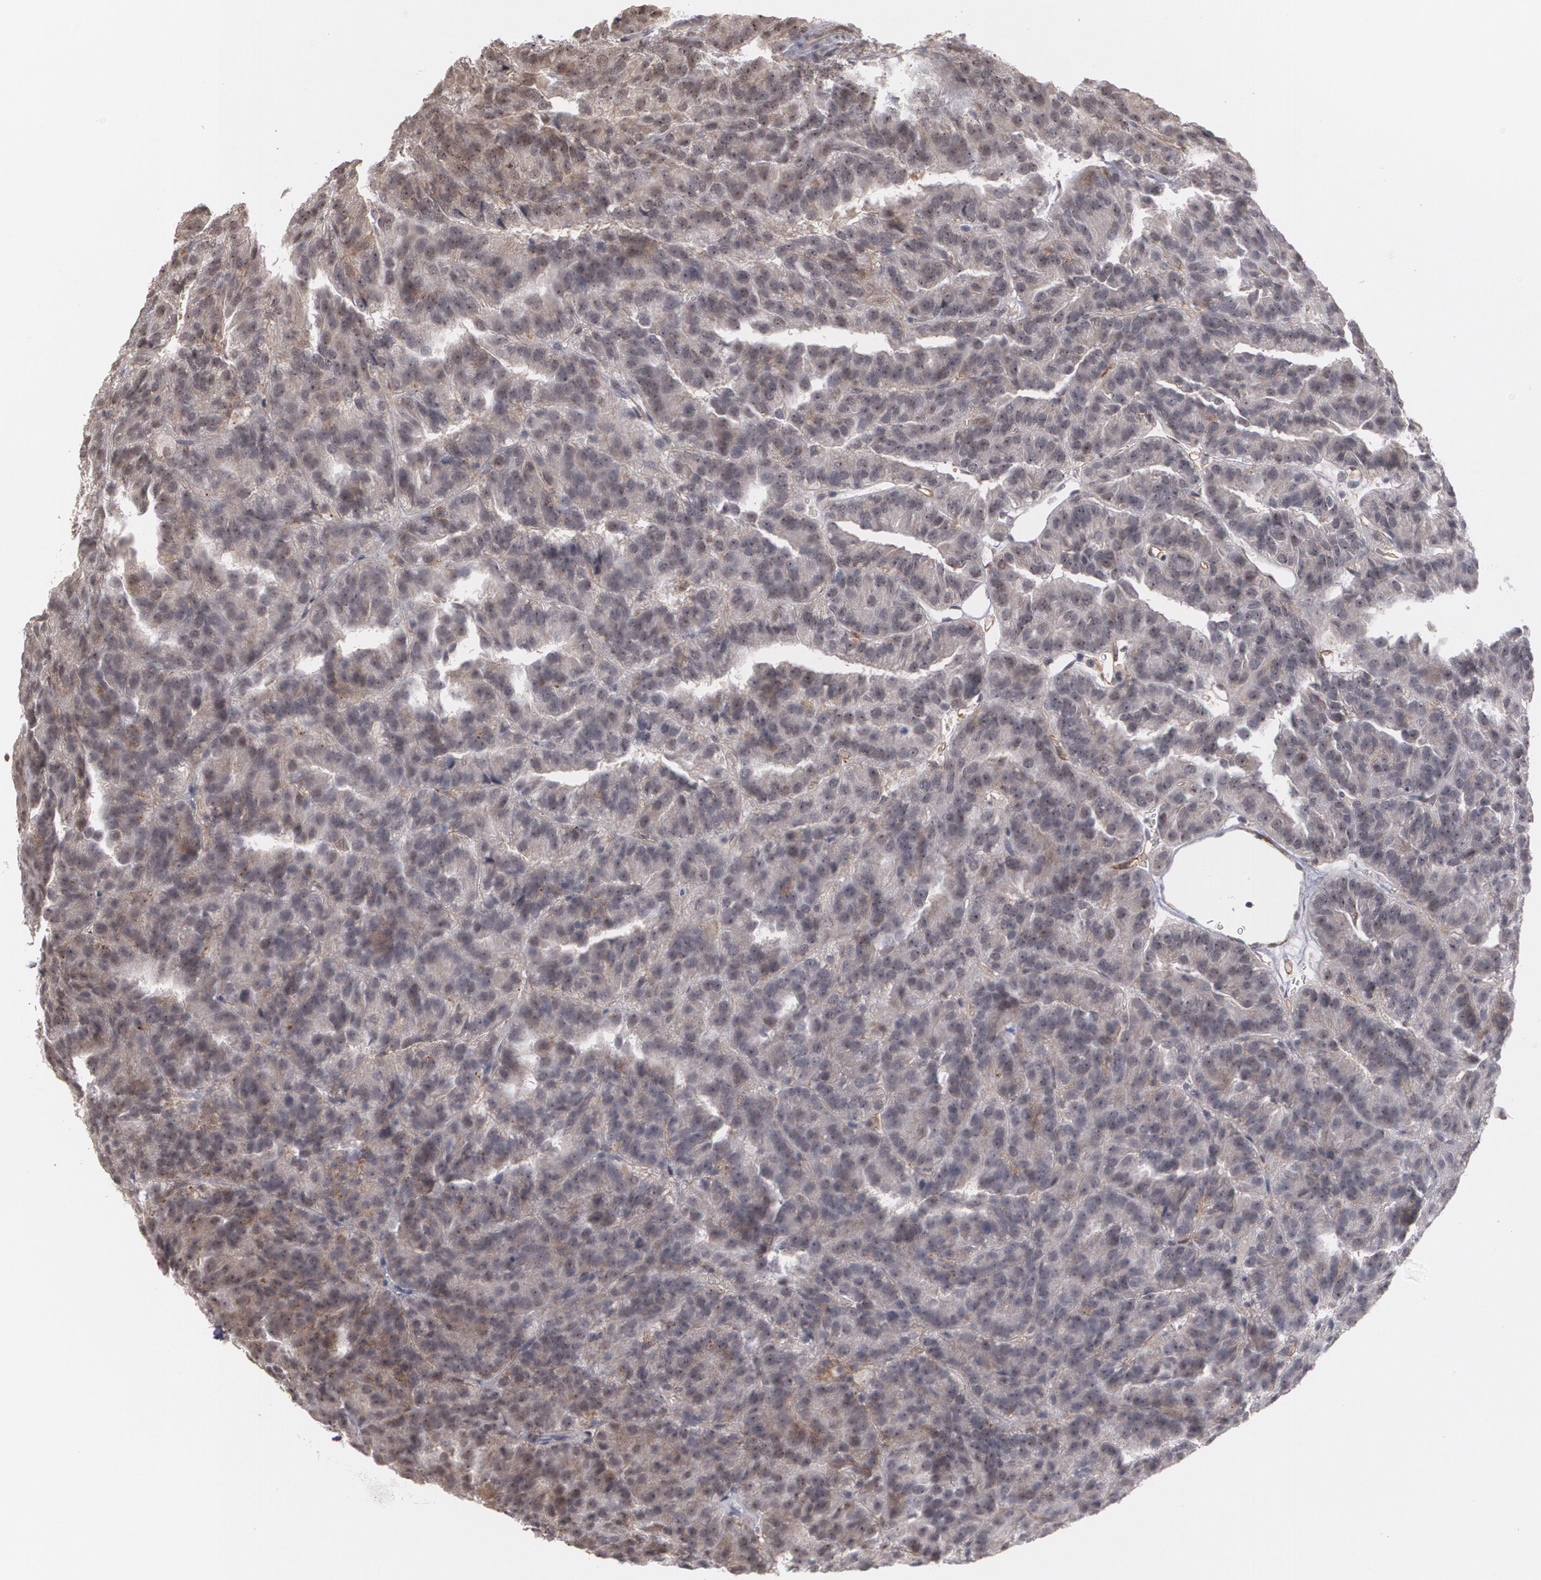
{"staining": {"intensity": "moderate", "quantity": ">75%", "location": "cytoplasmic/membranous,nuclear"}, "tissue": "renal cancer", "cell_type": "Tumor cells", "image_type": "cancer", "snomed": [{"axis": "morphology", "description": "Adenocarcinoma, NOS"}, {"axis": "topography", "description": "Kidney"}], "caption": "The photomicrograph exhibits immunohistochemical staining of renal adenocarcinoma. There is moderate cytoplasmic/membranous and nuclear positivity is present in about >75% of tumor cells. Ihc stains the protein of interest in brown and the nuclei are stained blue.", "gene": "ZNF75A", "patient": {"sex": "male", "age": 46}}